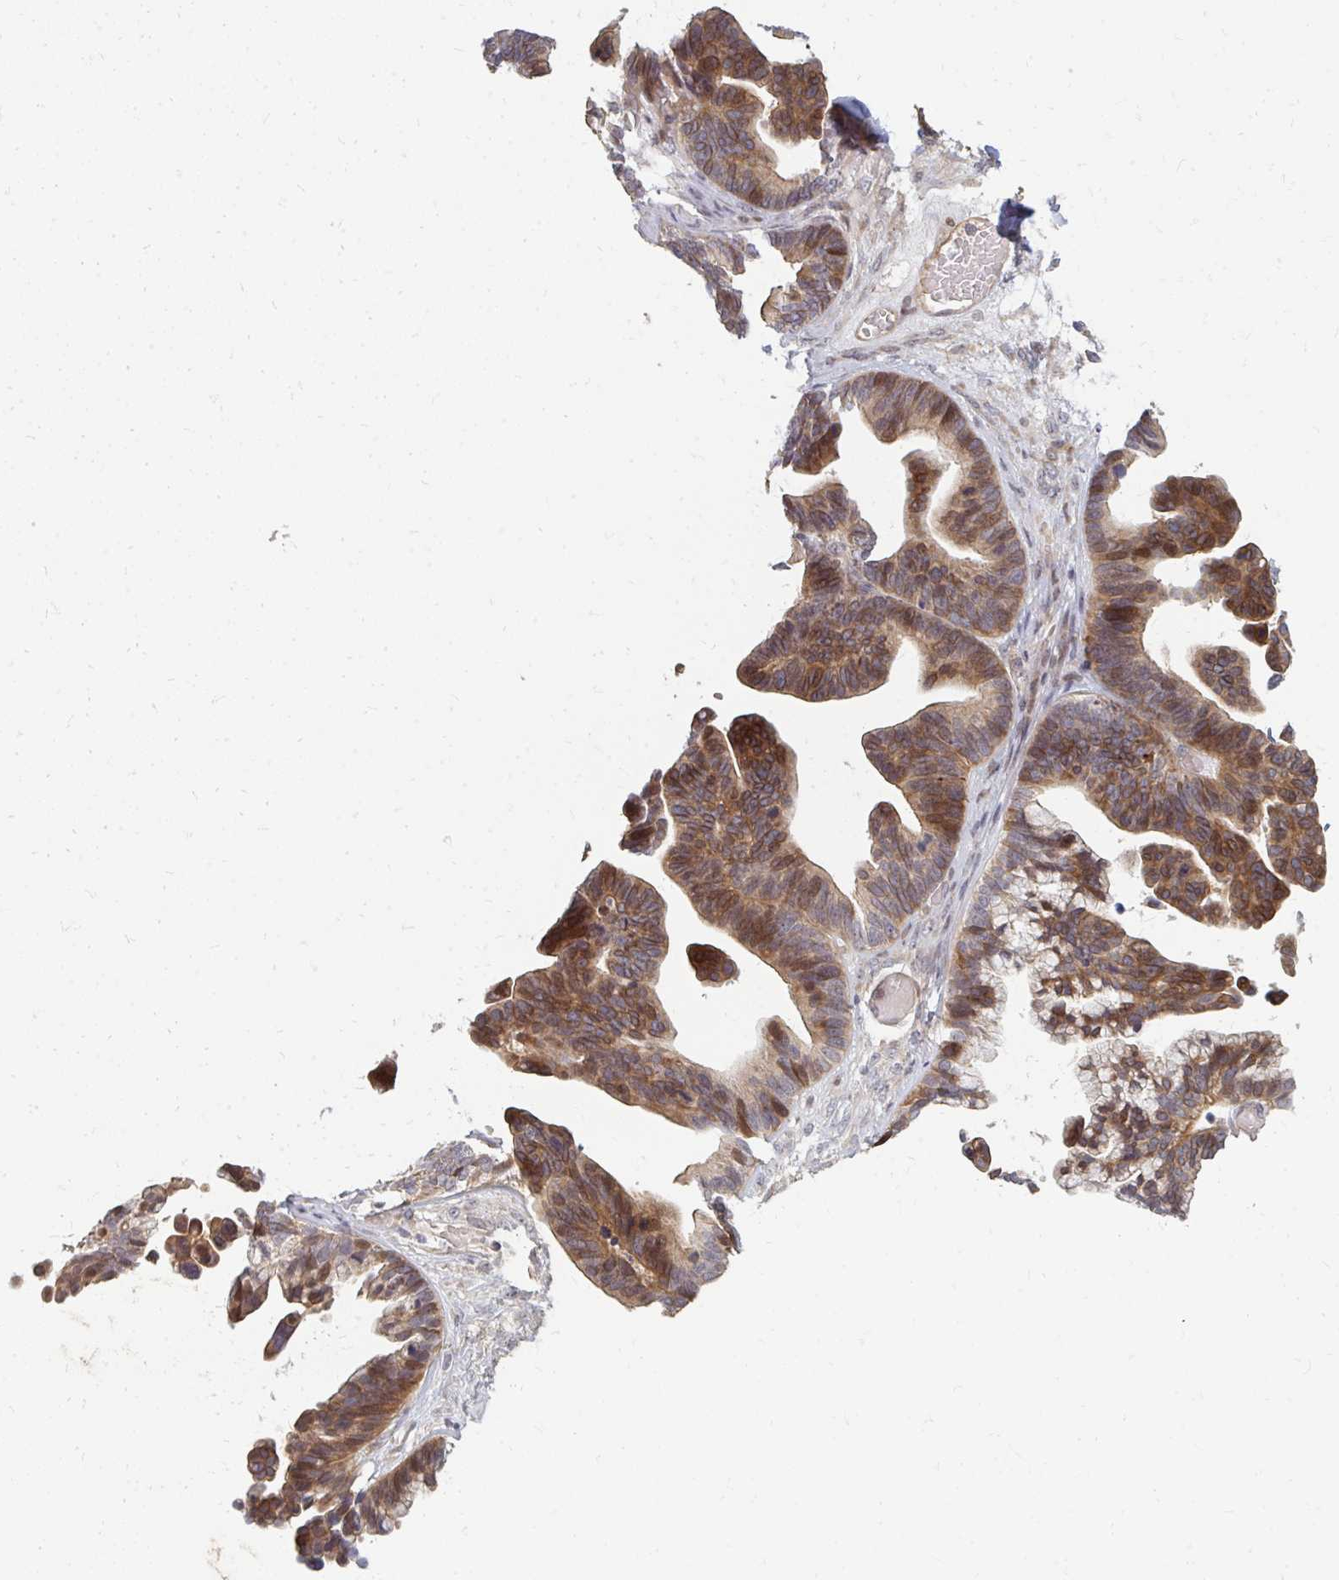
{"staining": {"intensity": "moderate", "quantity": ">75%", "location": "cytoplasmic/membranous"}, "tissue": "ovarian cancer", "cell_type": "Tumor cells", "image_type": "cancer", "snomed": [{"axis": "morphology", "description": "Cystadenocarcinoma, serous, NOS"}, {"axis": "topography", "description": "Ovary"}], "caption": "Tumor cells display moderate cytoplasmic/membranous positivity in about >75% of cells in serous cystadenocarcinoma (ovarian).", "gene": "ZNF285", "patient": {"sex": "female", "age": 56}}